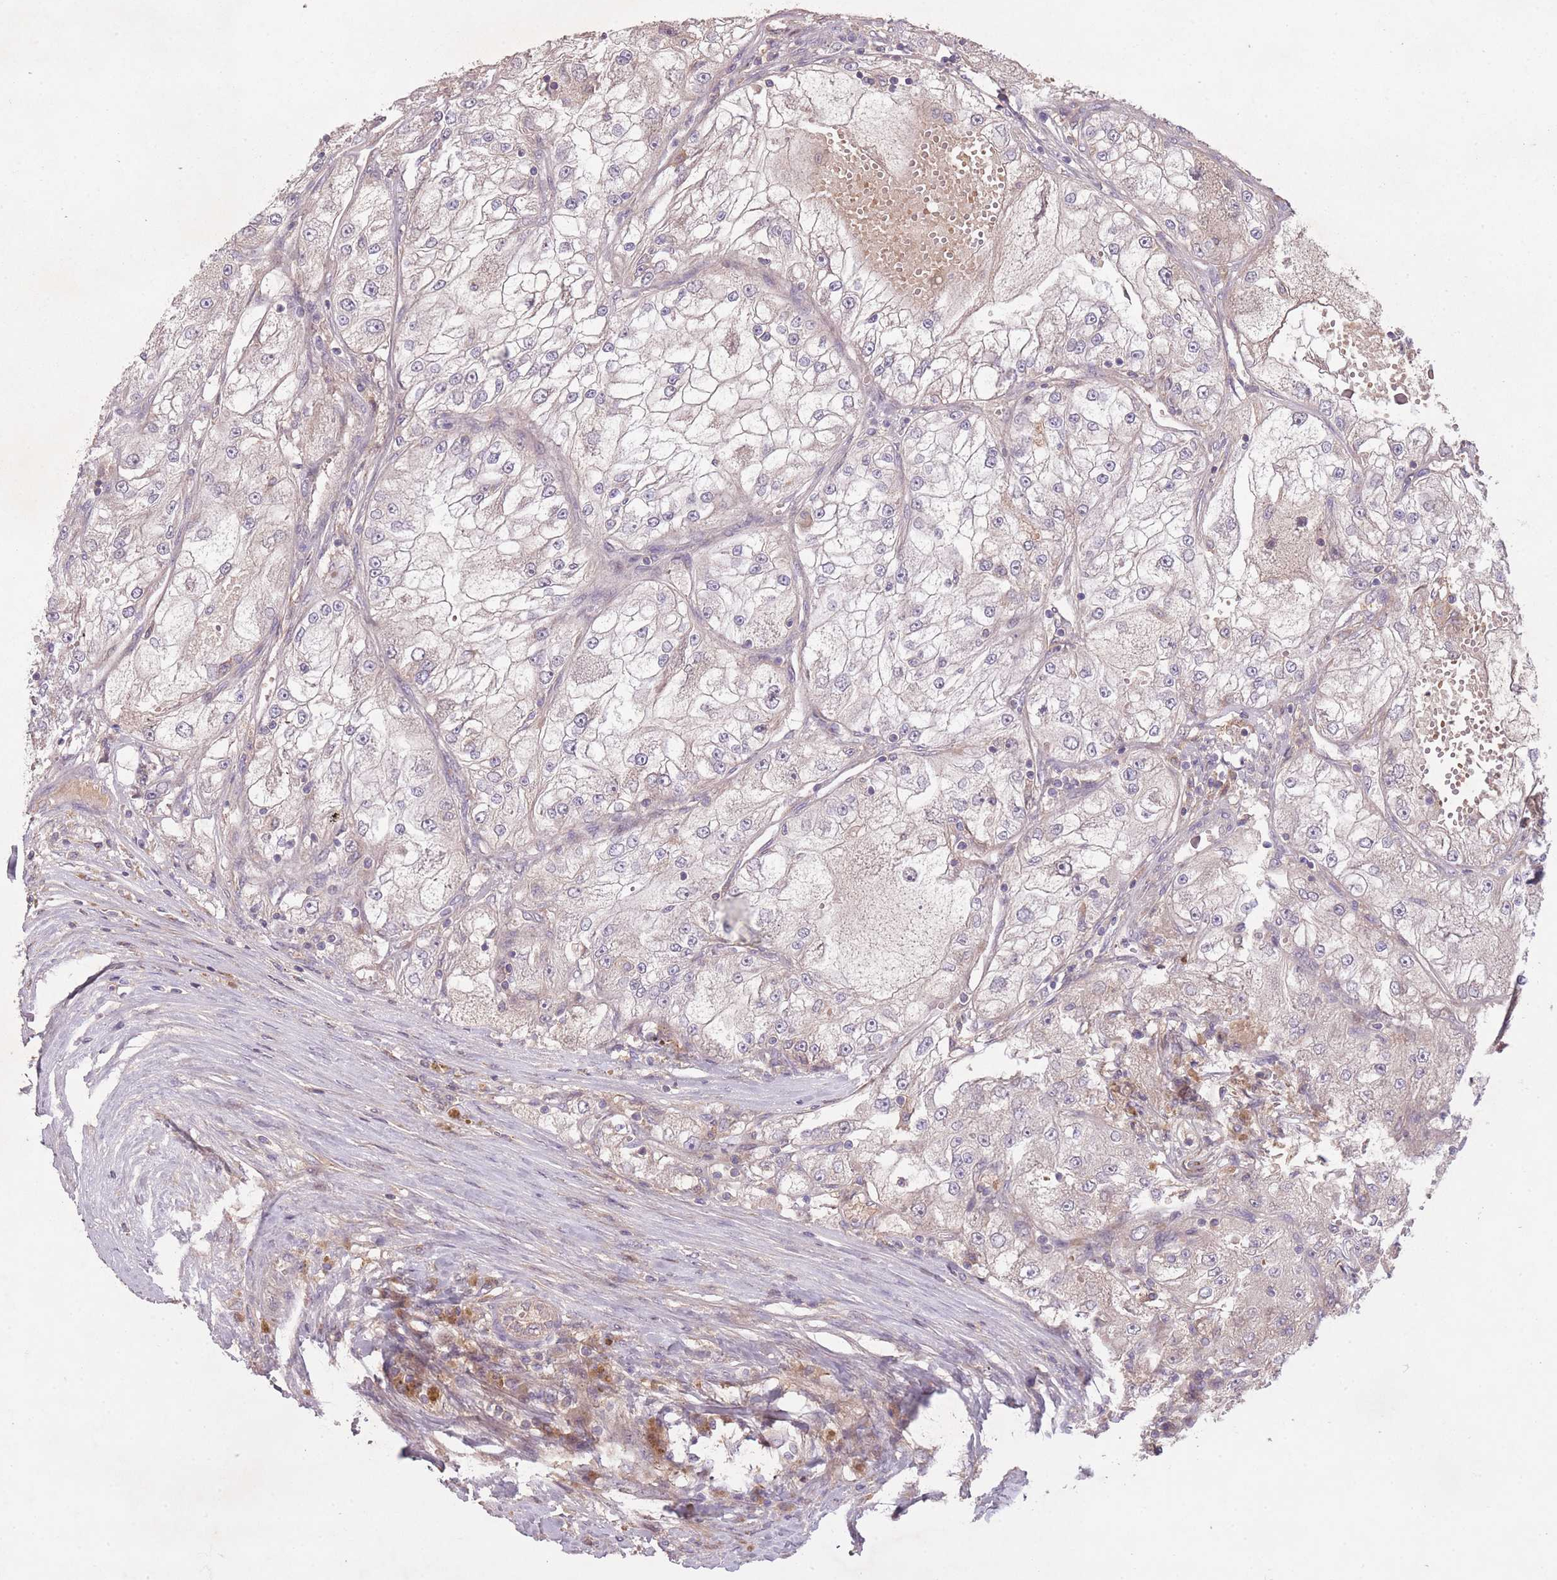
{"staining": {"intensity": "negative", "quantity": "none", "location": "none"}, "tissue": "renal cancer", "cell_type": "Tumor cells", "image_type": "cancer", "snomed": [{"axis": "morphology", "description": "Adenocarcinoma, NOS"}, {"axis": "topography", "description": "Kidney"}], "caption": "Immunohistochemical staining of human renal cancer (adenocarcinoma) displays no significant staining in tumor cells. (IHC, brightfield microscopy, high magnification).", "gene": "OR2V2", "patient": {"sex": "female", "age": 72}}